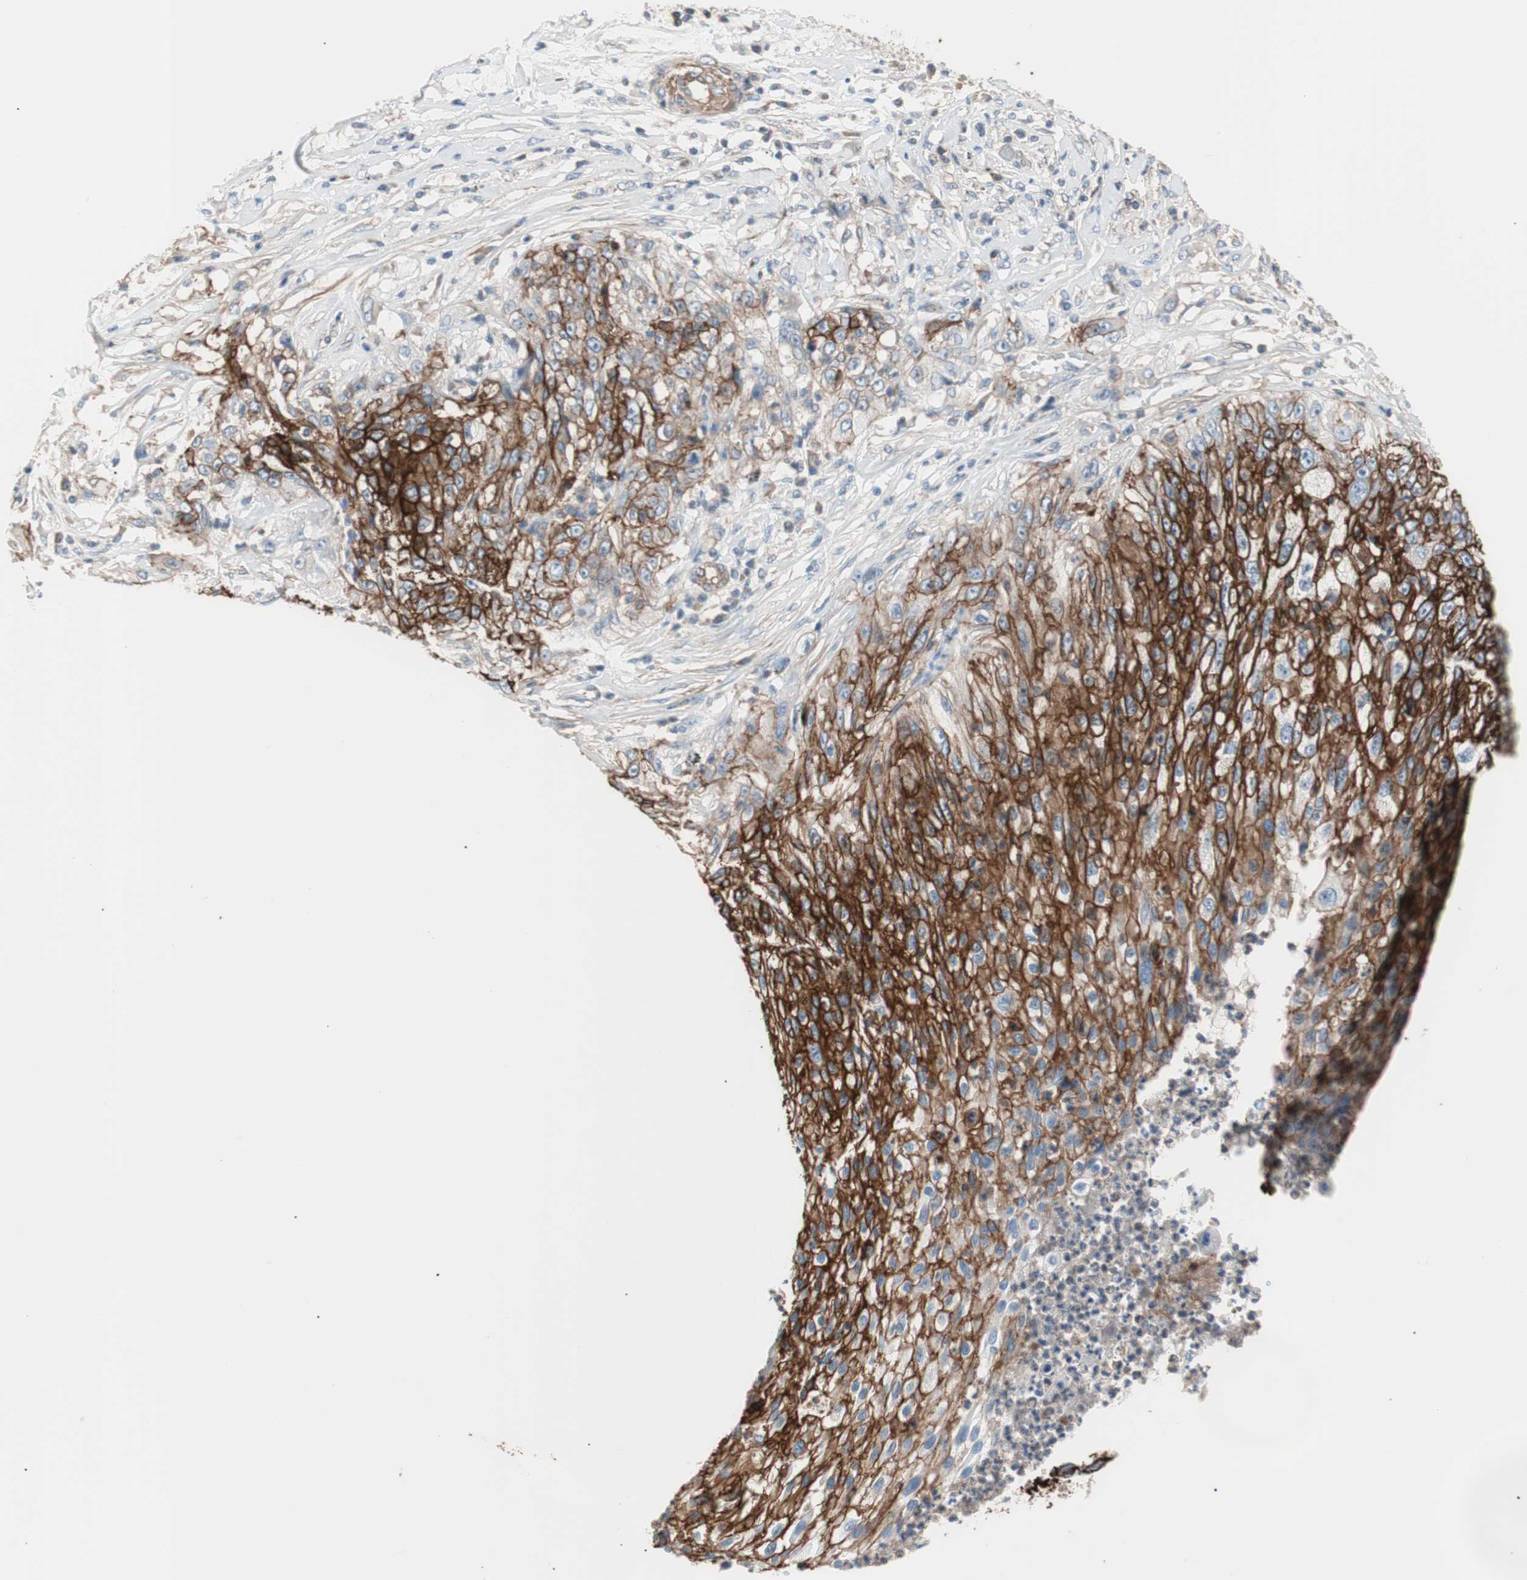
{"staining": {"intensity": "strong", "quantity": ">75%", "location": "cytoplasmic/membranous"}, "tissue": "lung cancer", "cell_type": "Tumor cells", "image_type": "cancer", "snomed": [{"axis": "morphology", "description": "Inflammation, NOS"}, {"axis": "morphology", "description": "Squamous cell carcinoma, NOS"}, {"axis": "topography", "description": "Lymph node"}, {"axis": "topography", "description": "Soft tissue"}, {"axis": "topography", "description": "Lung"}], "caption": "Strong cytoplasmic/membranous positivity for a protein is appreciated in approximately >75% of tumor cells of lung cancer using immunohistochemistry.", "gene": "GPR160", "patient": {"sex": "male", "age": 66}}